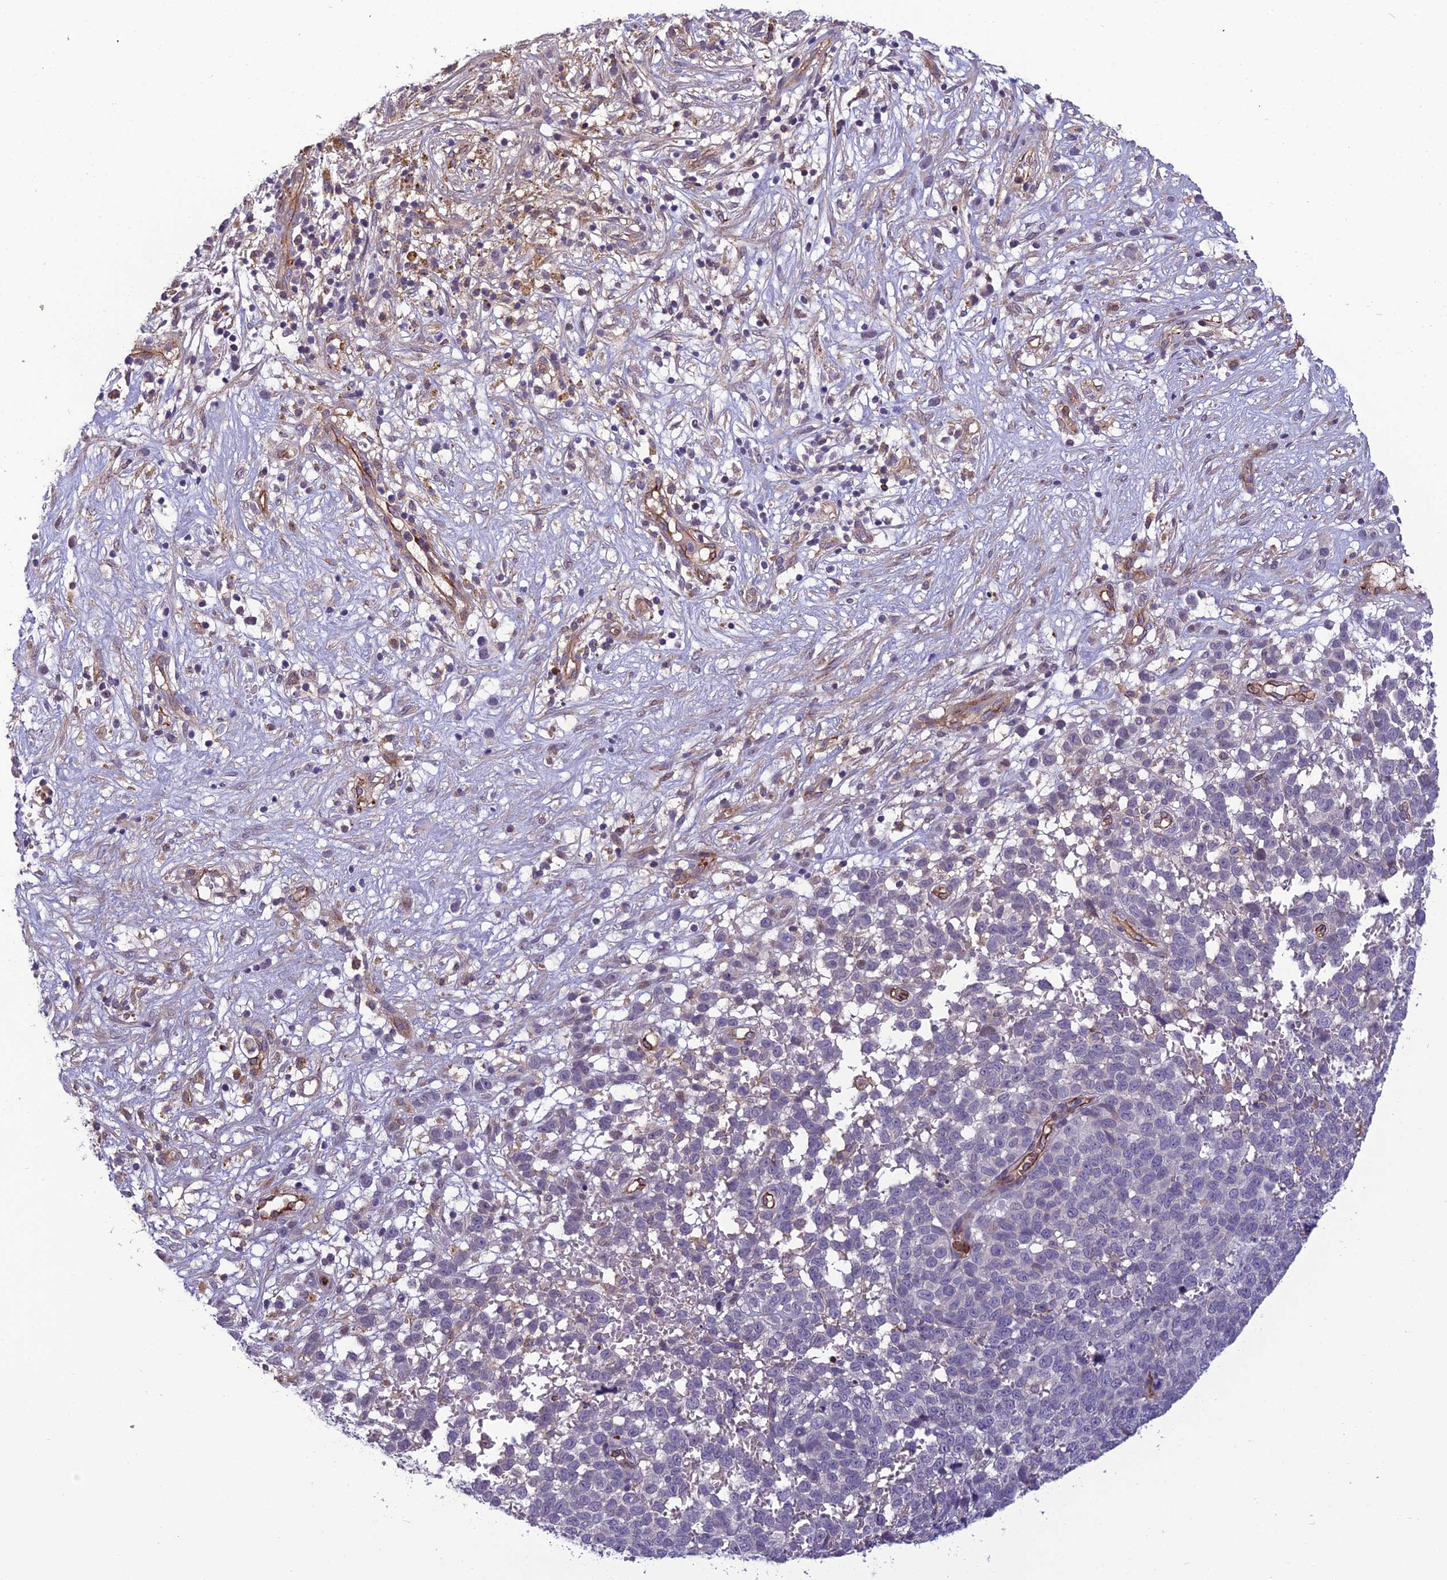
{"staining": {"intensity": "negative", "quantity": "none", "location": "none"}, "tissue": "melanoma", "cell_type": "Tumor cells", "image_type": "cancer", "snomed": [{"axis": "morphology", "description": "Malignant melanoma, NOS"}, {"axis": "topography", "description": "Nose, NOS"}], "caption": "A histopathology image of melanoma stained for a protein exhibits no brown staining in tumor cells.", "gene": "TSPAN15", "patient": {"sex": "female", "age": 48}}